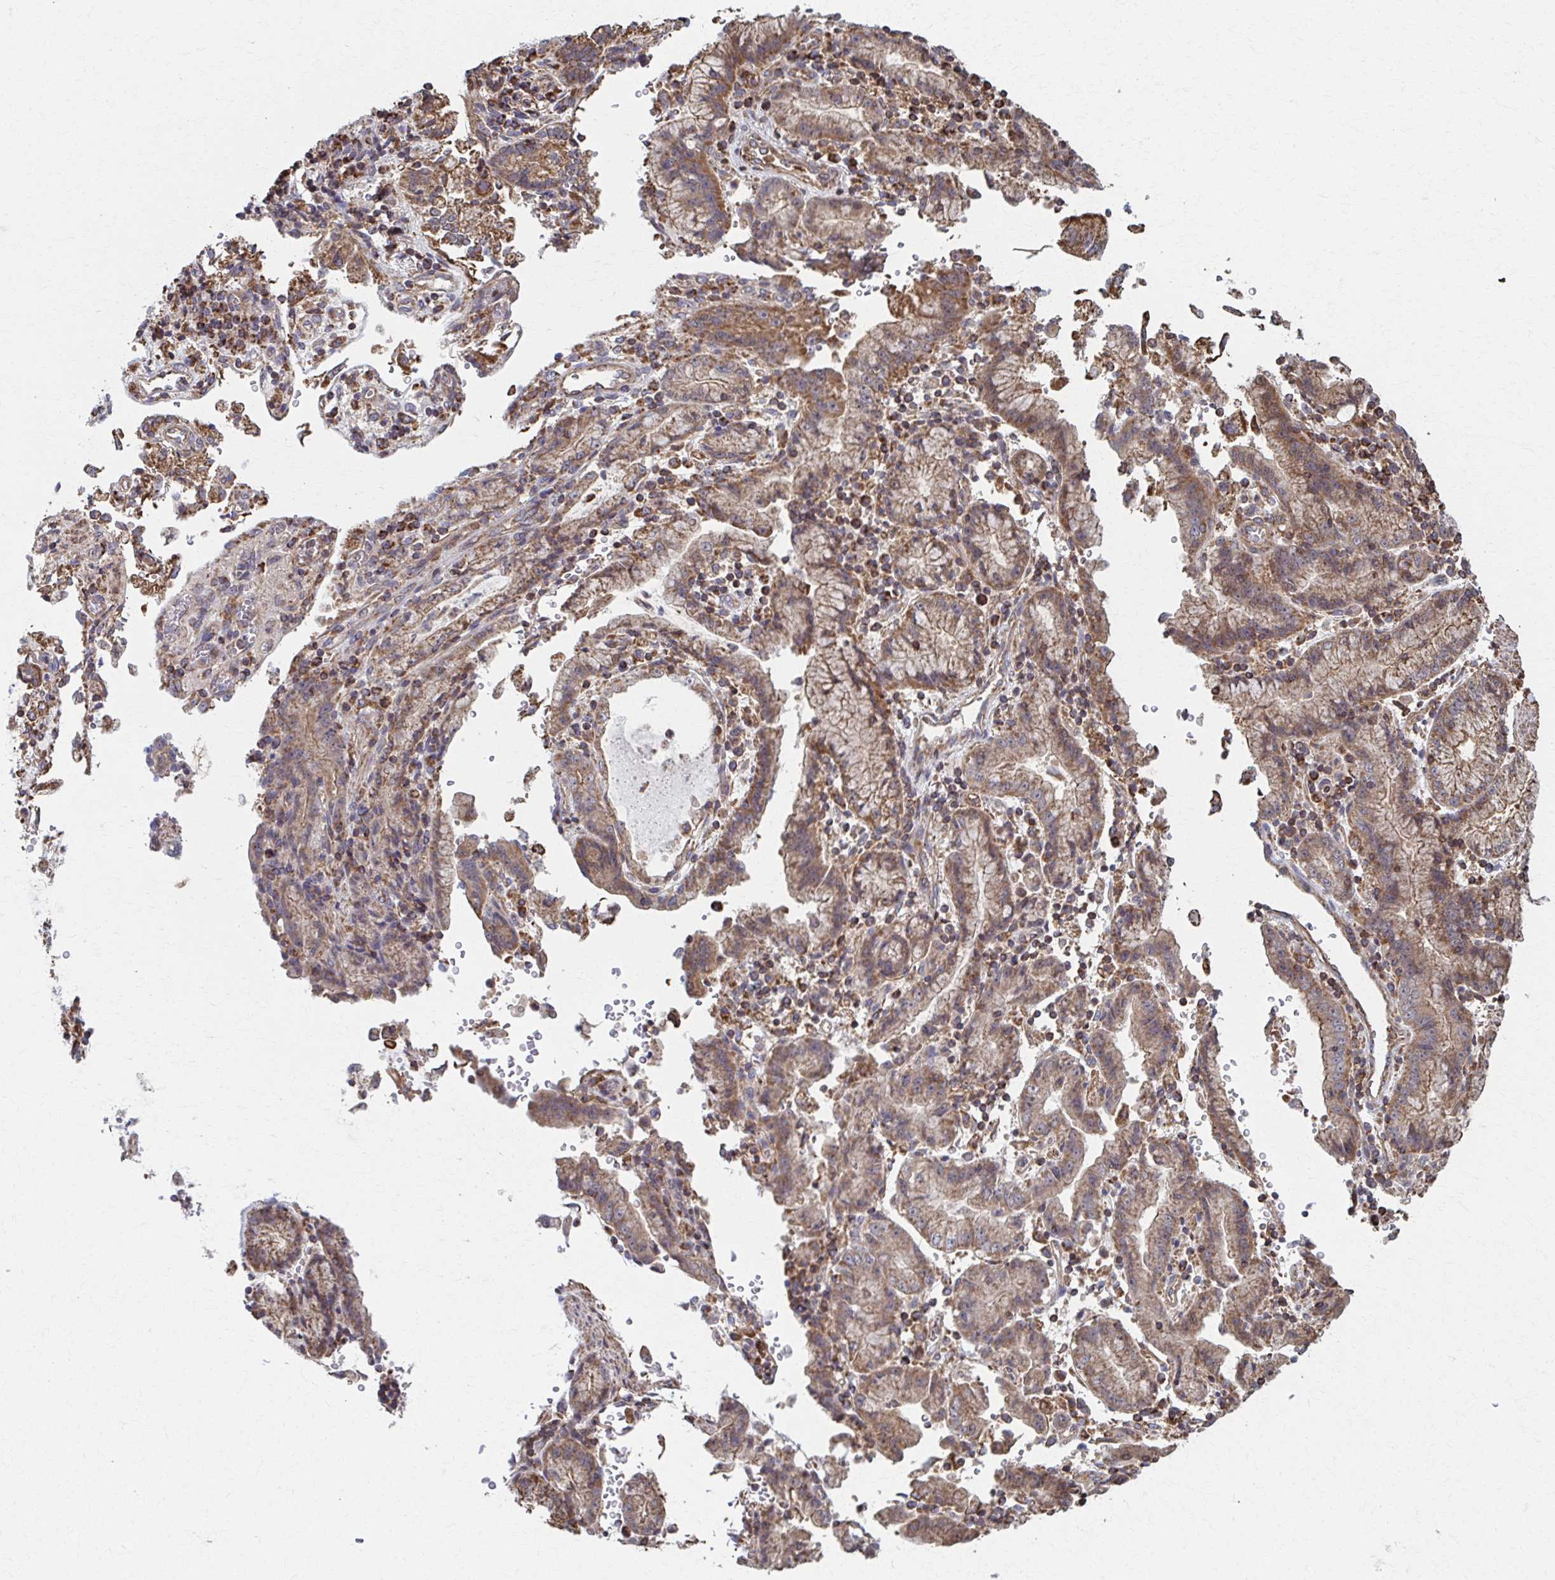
{"staining": {"intensity": "moderate", "quantity": ">75%", "location": "cytoplasmic/membranous"}, "tissue": "stomach cancer", "cell_type": "Tumor cells", "image_type": "cancer", "snomed": [{"axis": "morphology", "description": "Adenocarcinoma, NOS"}, {"axis": "topography", "description": "Stomach"}], "caption": "This is an image of IHC staining of stomach cancer, which shows moderate staining in the cytoplasmic/membranous of tumor cells.", "gene": "KLHL34", "patient": {"sex": "male", "age": 62}}